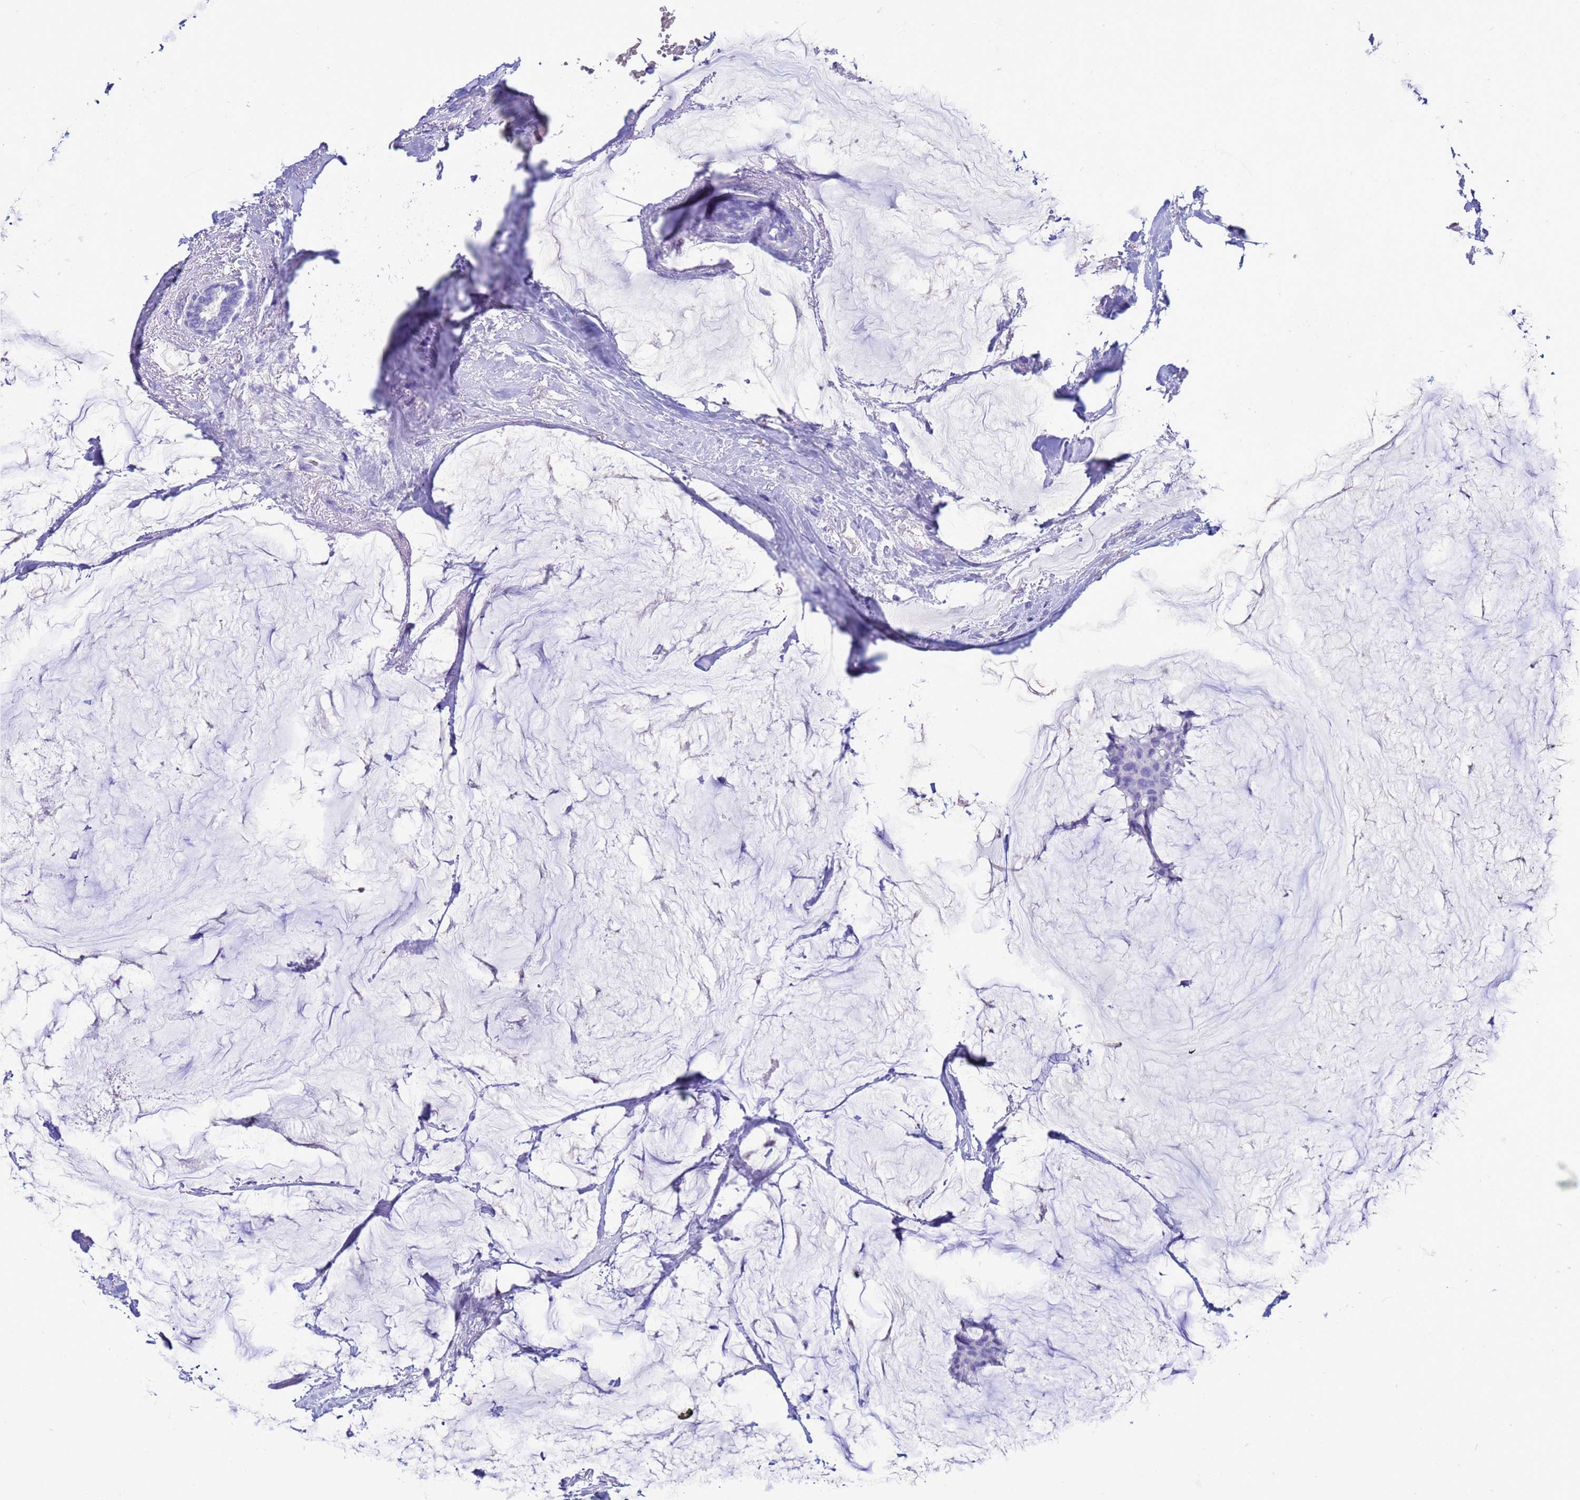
{"staining": {"intensity": "negative", "quantity": "none", "location": "none"}, "tissue": "breast cancer", "cell_type": "Tumor cells", "image_type": "cancer", "snomed": [{"axis": "morphology", "description": "Duct carcinoma"}, {"axis": "topography", "description": "Breast"}], "caption": "The photomicrograph exhibits no staining of tumor cells in infiltrating ductal carcinoma (breast).", "gene": "AKR1C2", "patient": {"sex": "female", "age": 93}}